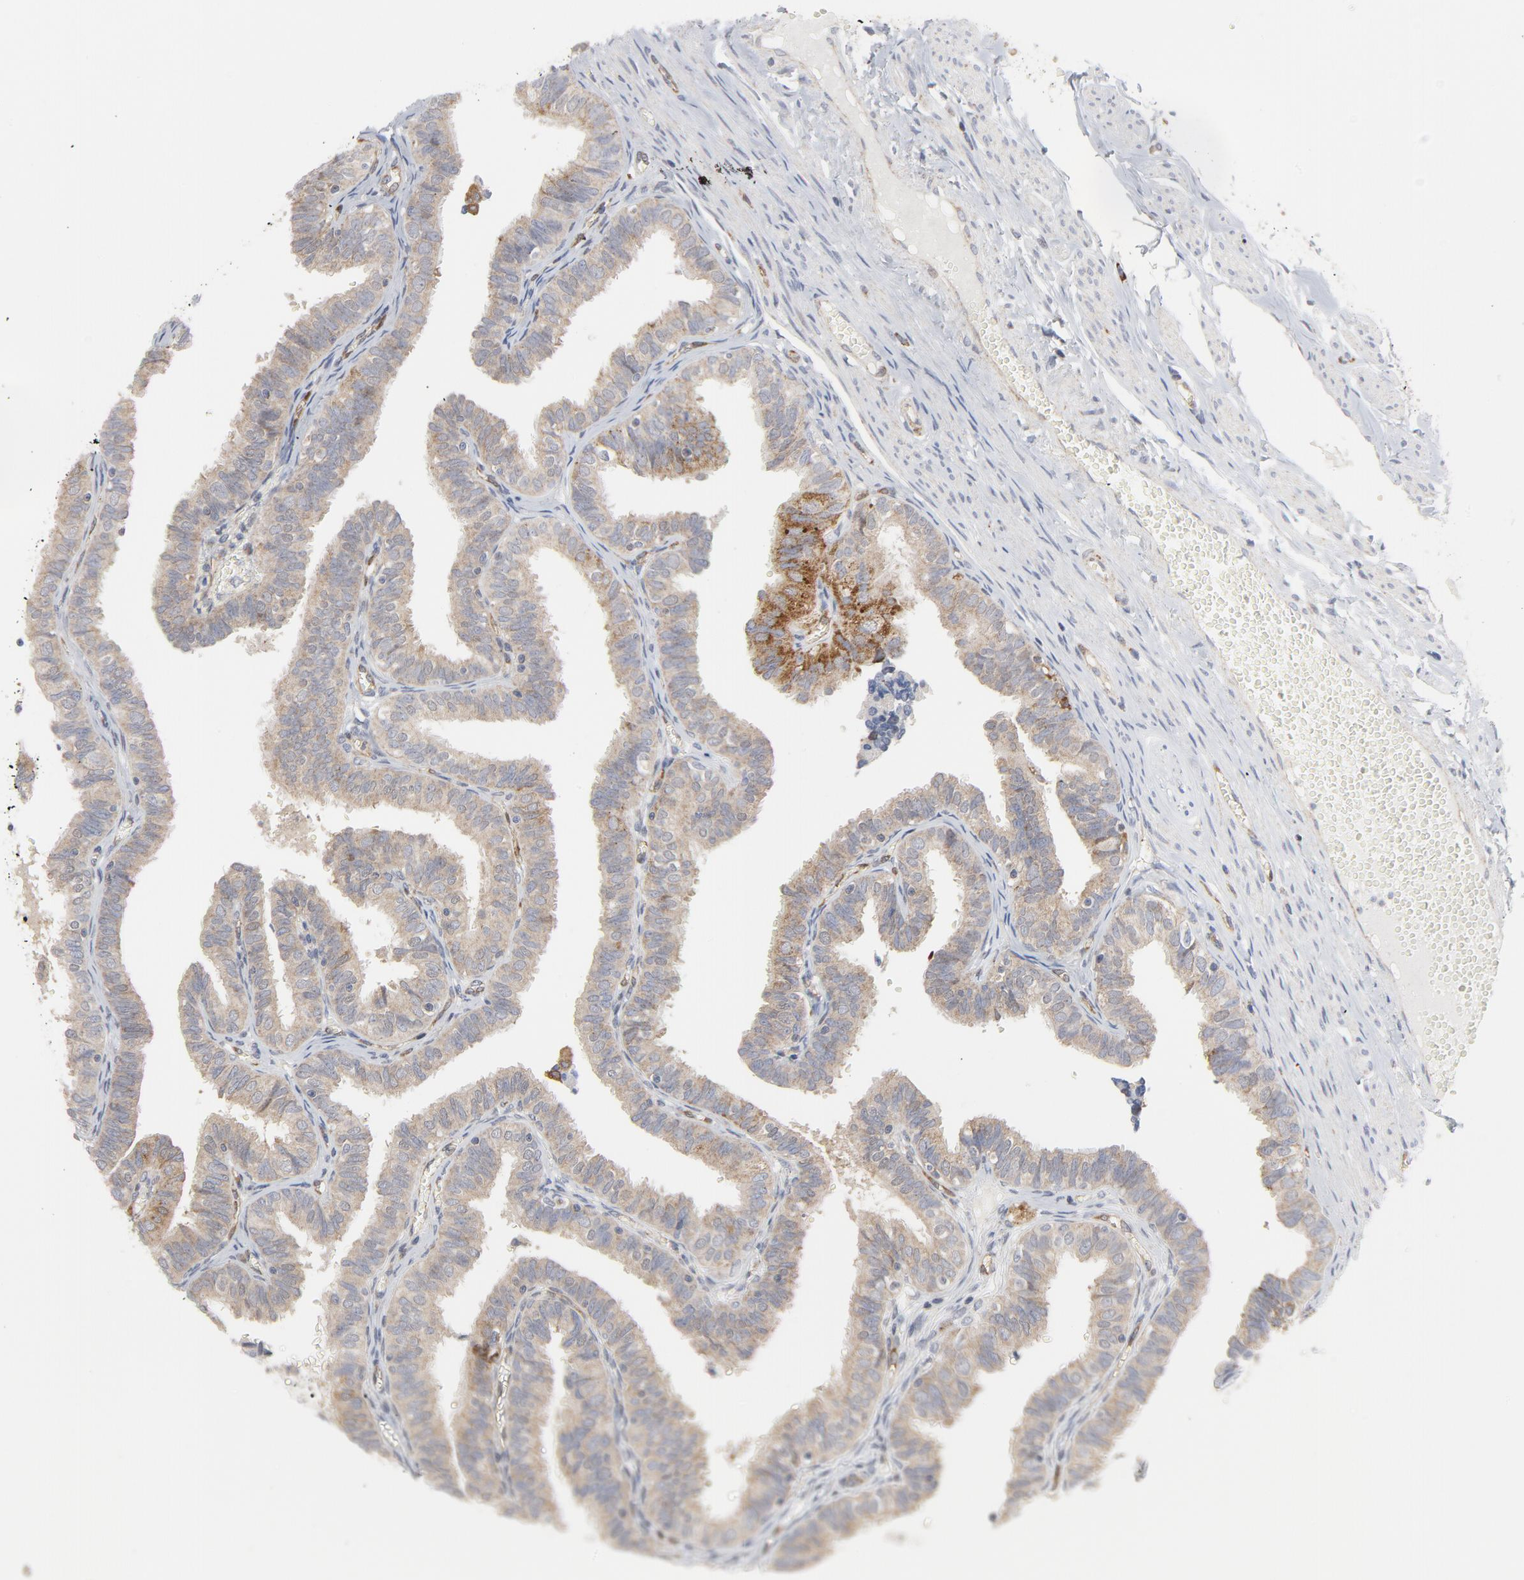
{"staining": {"intensity": "moderate", "quantity": ">75%", "location": "cytoplasmic/membranous"}, "tissue": "fallopian tube", "cell_type": "Glandular cells", "image_type": "normal", "snomed": [{"axis": "morphology", "description": "Normal tissue, NOS"}, {"axis": "topography", "description": "Fallopian tube"}], "caption": "A brown stain labels moderate cytoplasmic/membranous expression of a protein in glandular cells of benign human fallopian tube. (brown staining indicates protein expression, while blue staining denotes nuclei).", "gene": "RAPGEF4", "patient": {"sex": "female", "age": 46}}